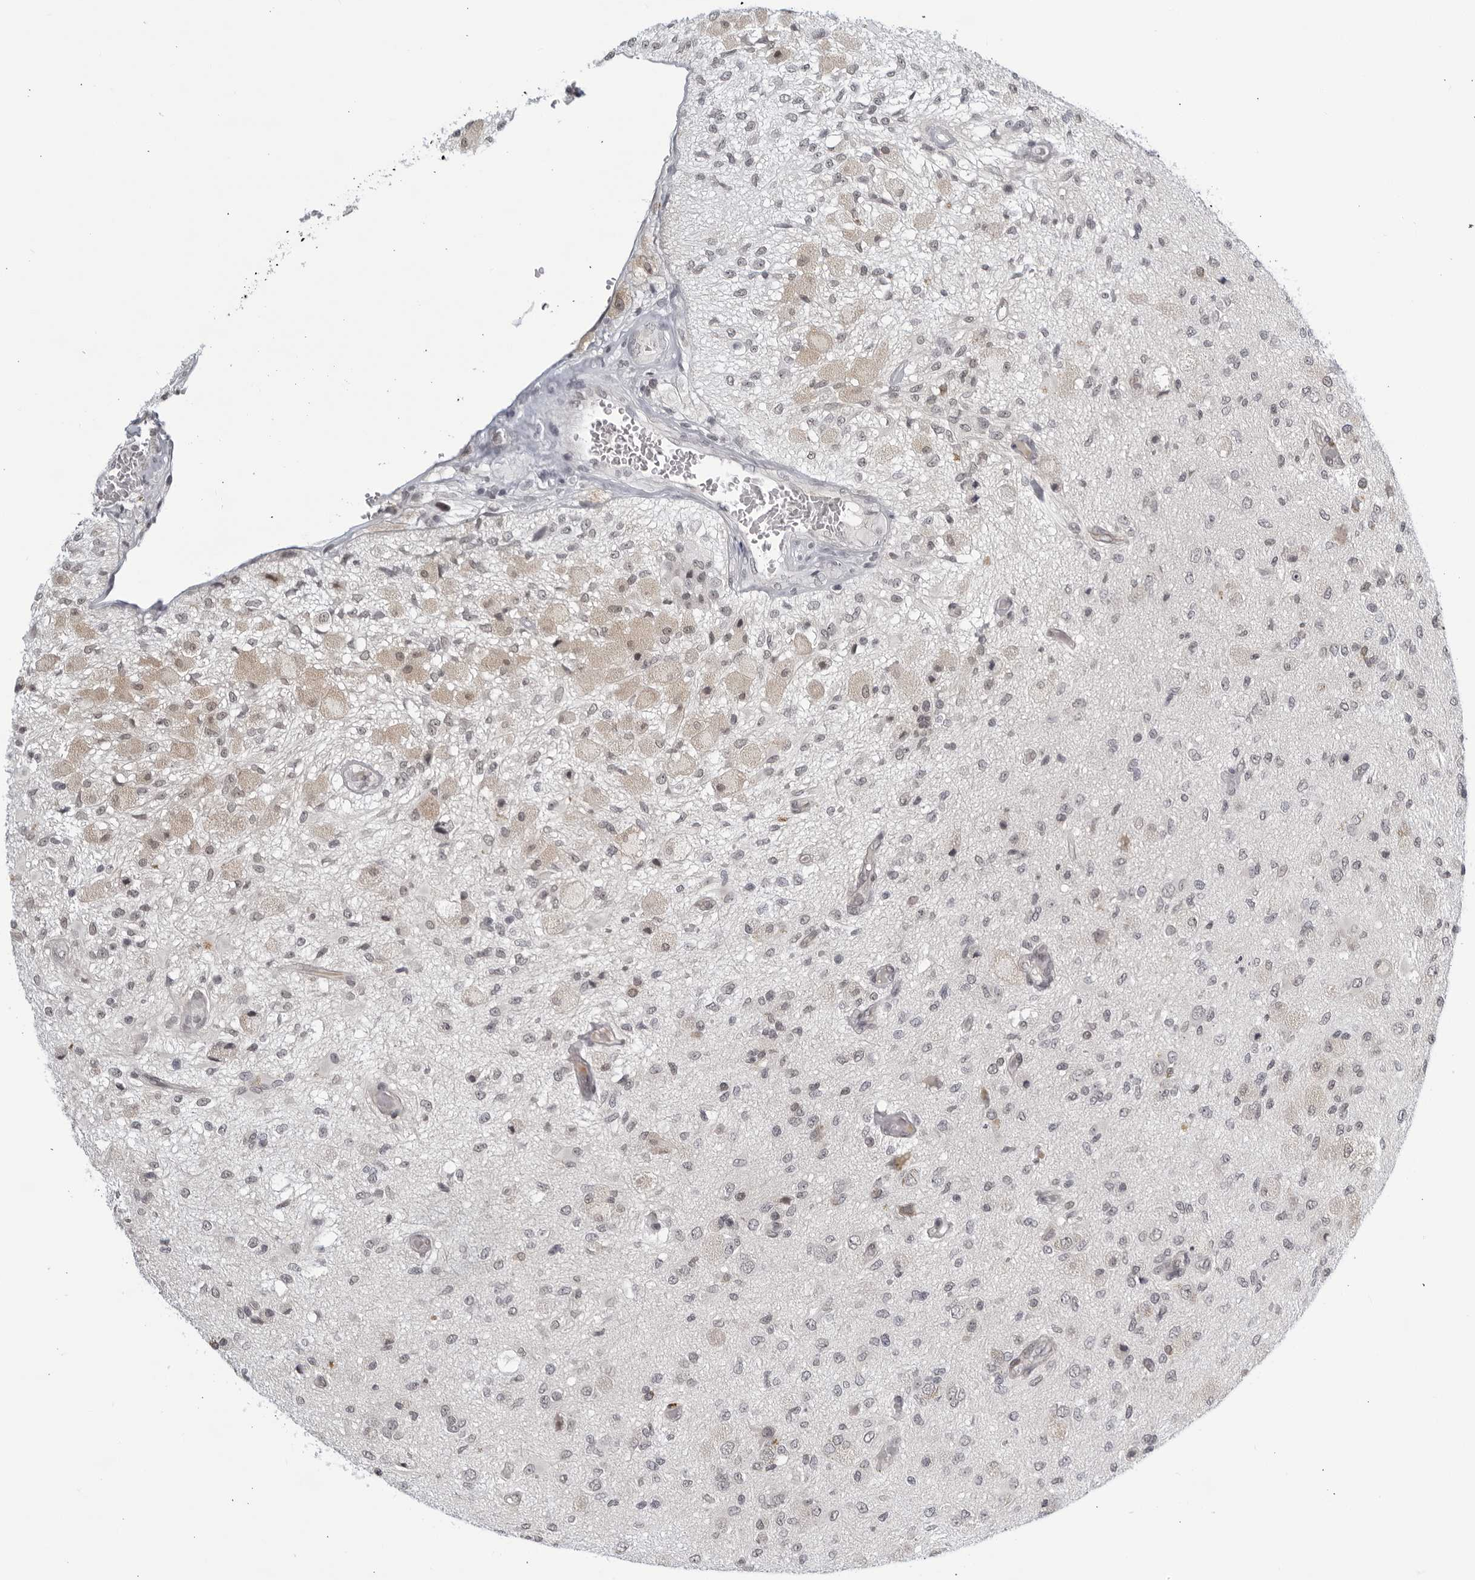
{"staining": {"intensity": "negative", "quantity": "none", "location": "none"}, "tissue": "glioma", "cell_type": "Tumor cells", "image_type": "cancer", "snomed": [{"axis": "morphology", "description": "Normal tissue, NOS"}, {"axis": "morphology", "description": "Glioma, malignant, High grade"}, {"axis": "topography", "description": "Cerebral cortex"}], "caption": "DAB immunohistochemical staining of glioma displays no significant expression in tumor cells.", "gene": "CC2D1B", "patient": {"sex": "male", "age": 77}}